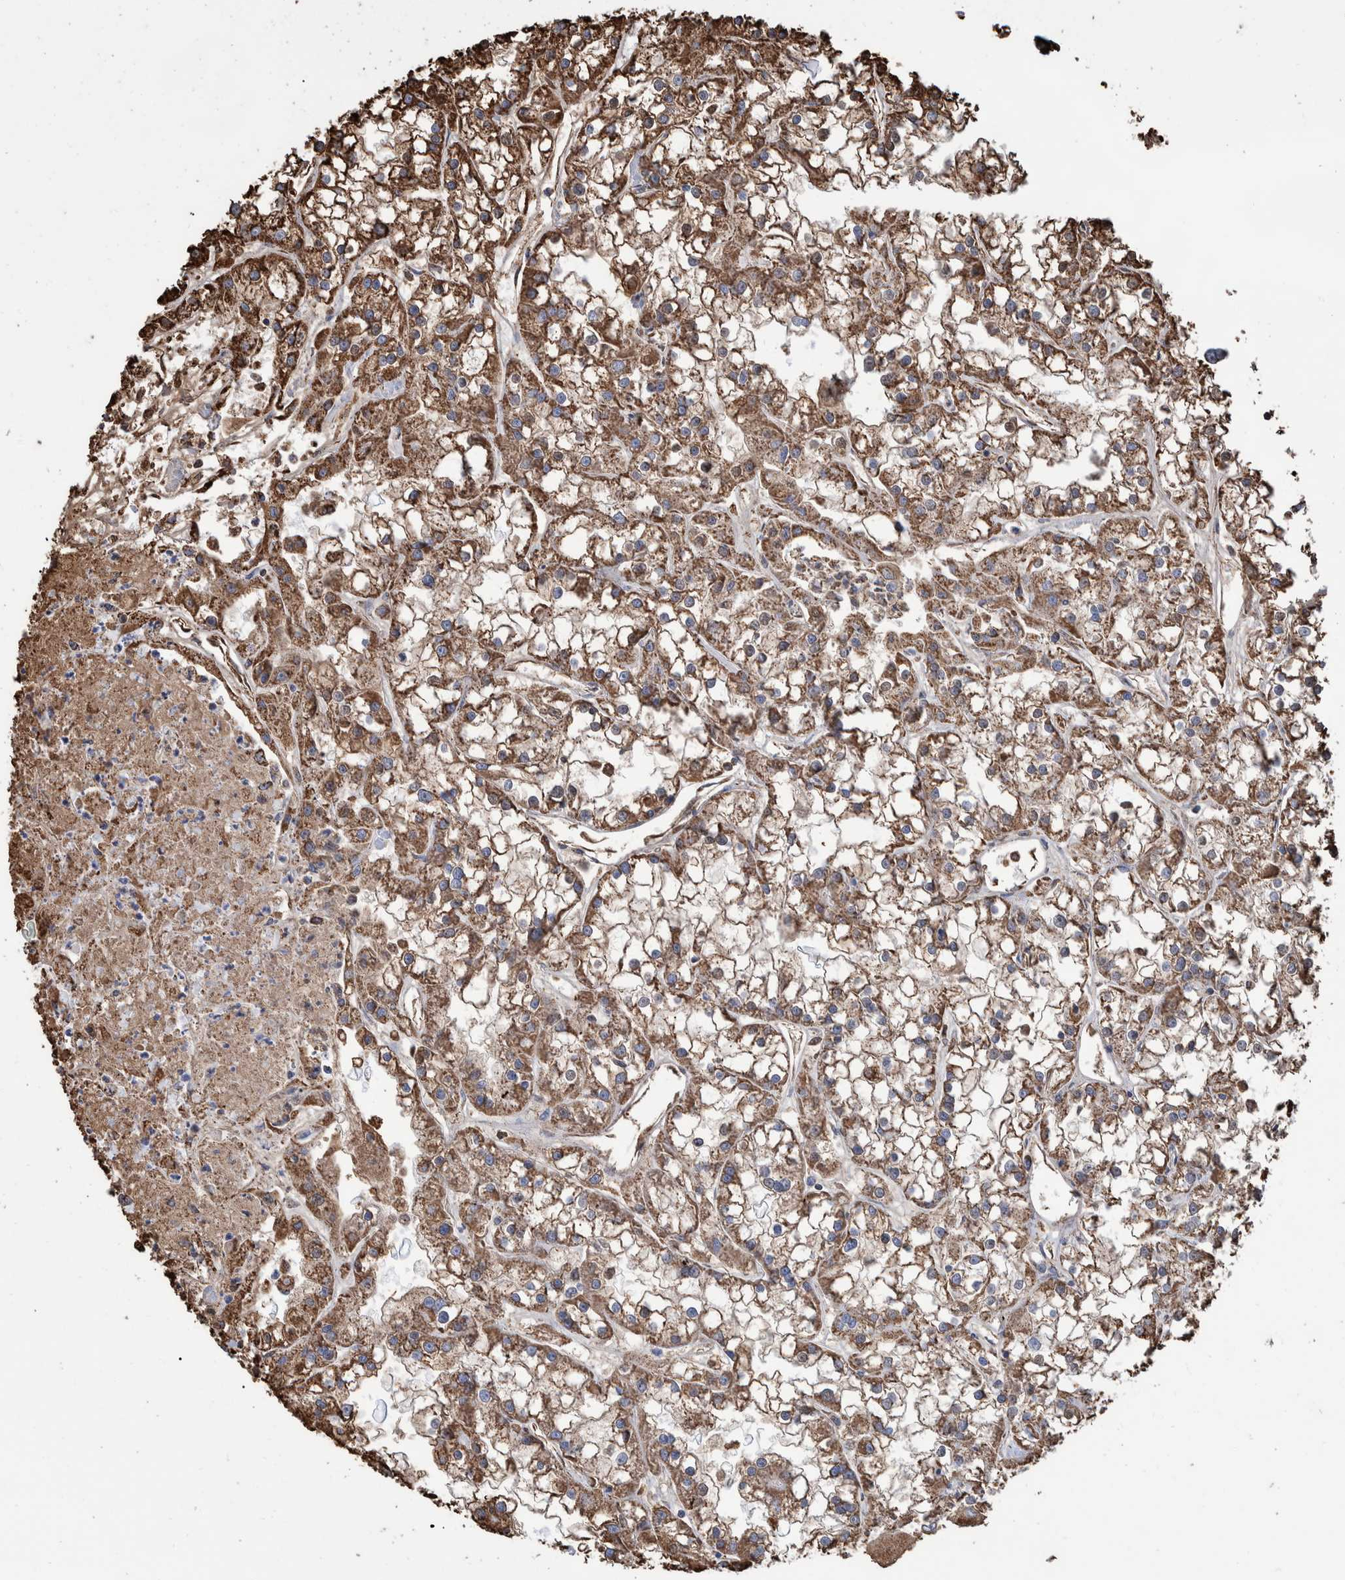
{"staining": {"intensity": "strong", "quantity": ">75%", "location": "cytoplasmic/membranous"}, "tissue": "renal cancer", "cell_type": "Tumor cells", "image_type": "cancer", "snomed": [{"axis": "morphology", "description": "Adenocarcinoma, NOS"}, {"axis": "topography", "description": "Kidney"}], "caption": "DAB immunohistochemical staining of human renal cancer (adenocarcinoma) displays strong cytoplasmic/membranous protein positivity in about >75% of tumor cells.", "gene": "VPS26C", "patient": {"sex": "female", "age": 52}}